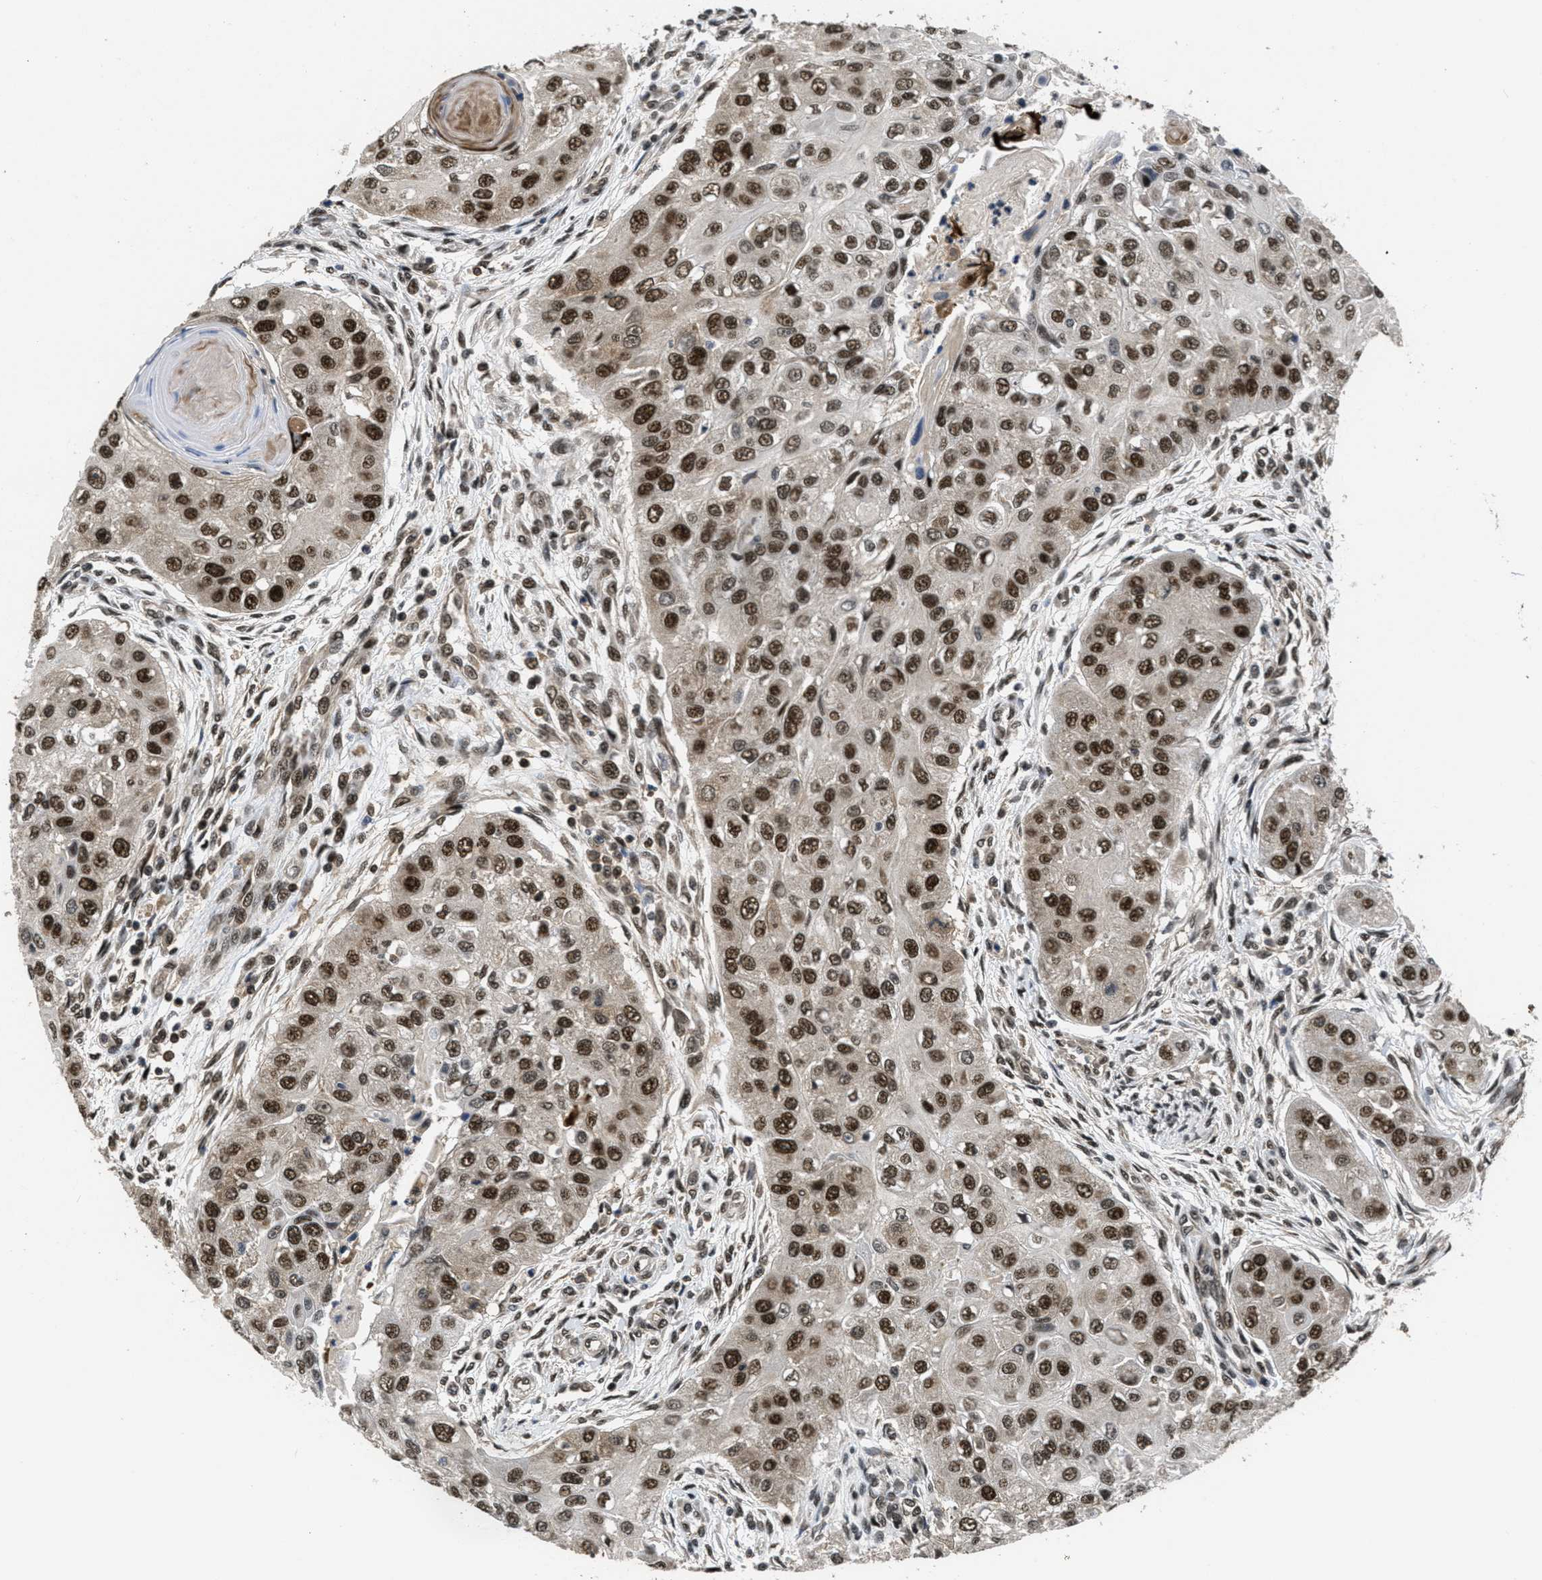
{"staining": {"intensity": "strong", "quantity": ">75%", "location": "cytoplasmic/membranous,nuclear"}, "tissue": "head and neck cancer", "cell_type": "Tumor cells", "image_type": "cancer", "snomed": [{"axis": "morphology", "description": "Normal tissue, NOS"}, {"axis": "morphology", "description": "Squamous cell carcinoma, NOS"}, {"axis": "topography", "description": "Skeletal muscle"}, {"axis": "topography", "description": "Head-Neck"}], "caption": "Human squamous cell carcinoma (head and neck) stained for a protein (brown) shows strong cytoplasmic/membranous and nuclear positive staining in about >75% of tumor cells.", "gene": "CUL4B", "patient": {"sex": "male", "age": 51}}